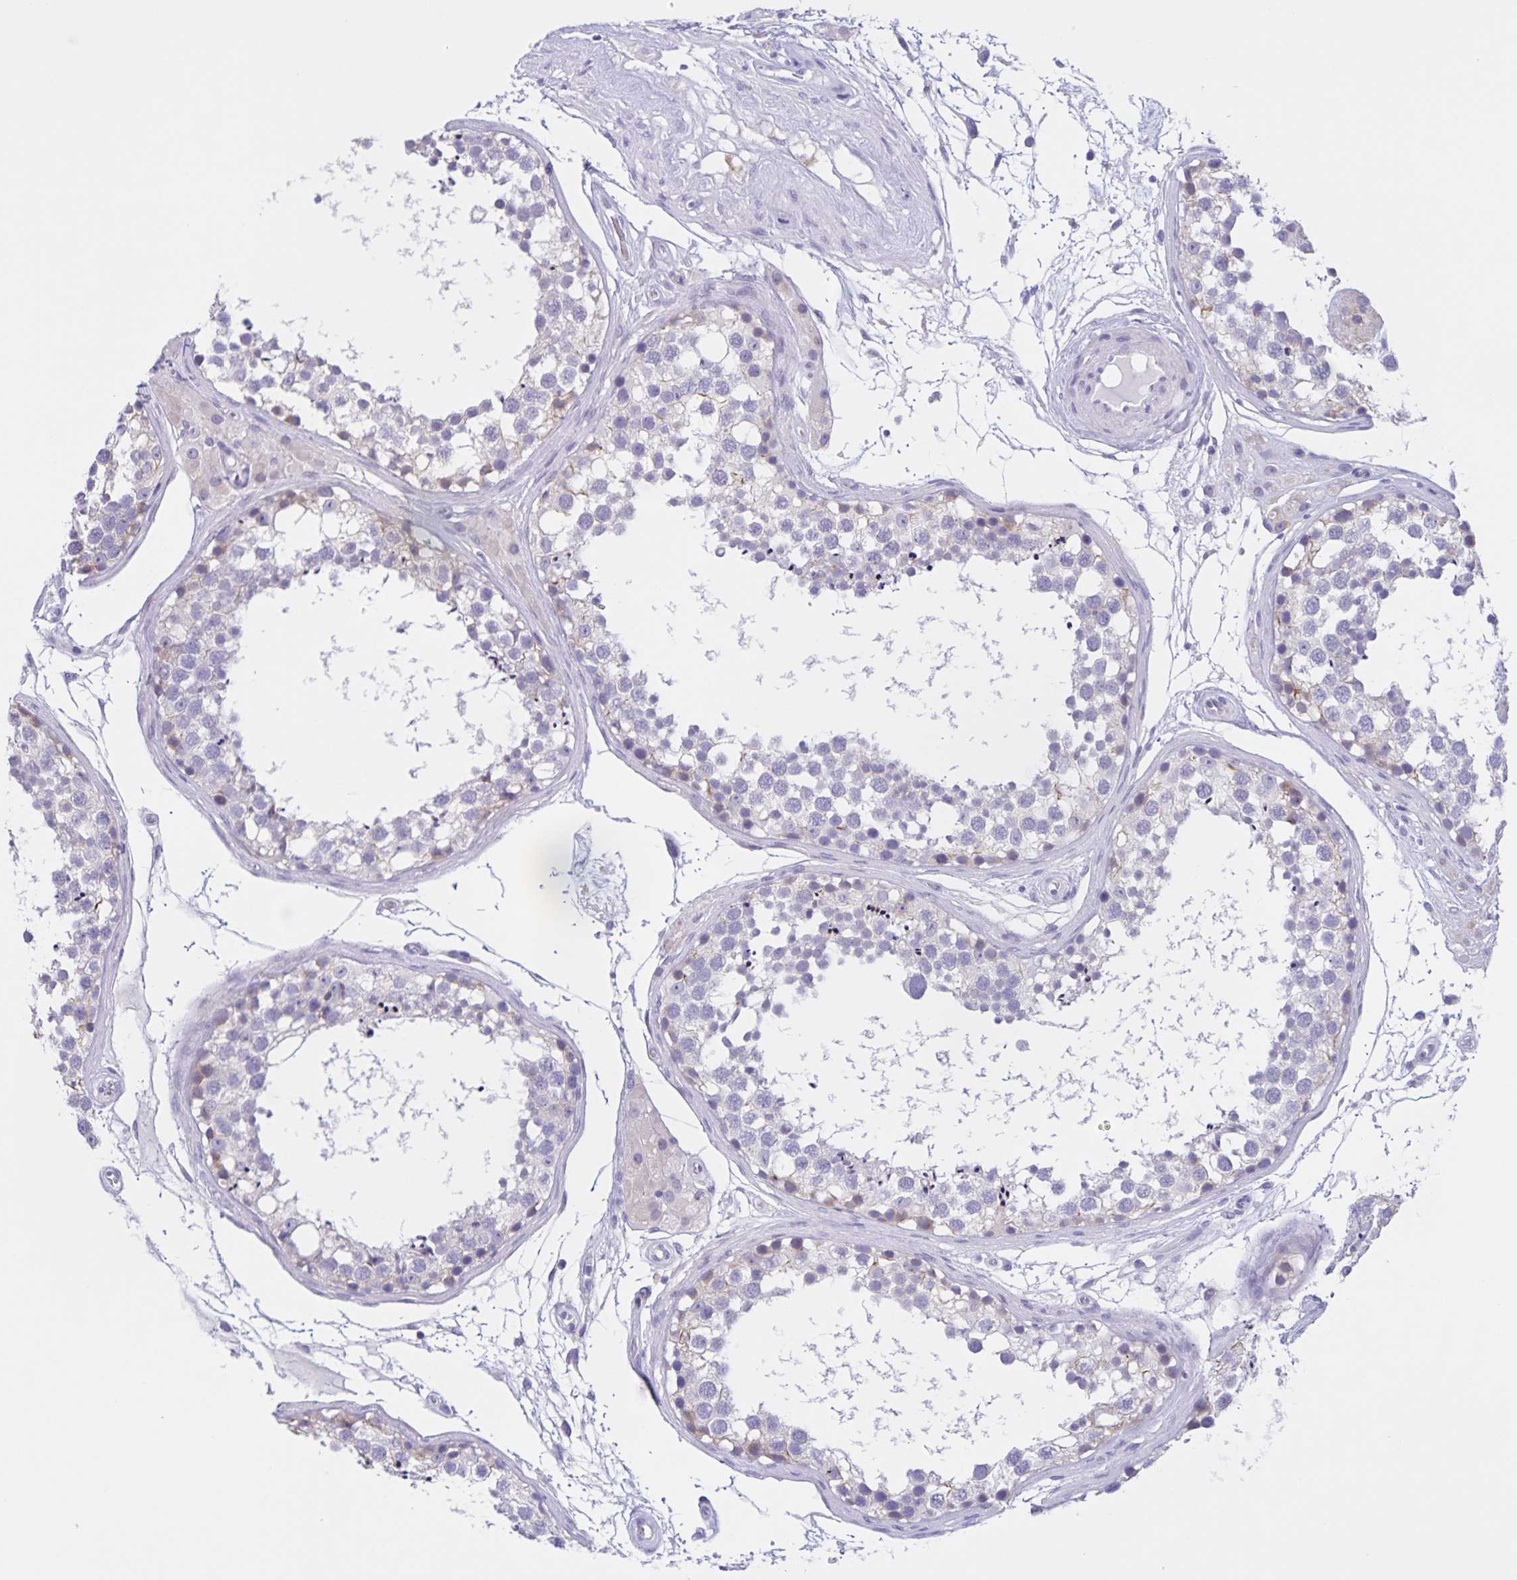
{"staining": {"intensity": "negative", "quantity": "none", "location": "none"}, "tissue": "testis", "cell_type": "Cells in seminiferous ducts", "image_type": "normal", "snomed": [{"axis": "morphology", "description": "Normal tissue, NOS"}, {"axis": "morphology", "description": "Seminoma, NOS"}, {"axis": "topography", "description": "Testis"}], "caption": "This photomicrograph is of benign testis stained with immunohistochemistry (IHC) to label a protein in brown with the nuclei are counter-stained blue. There is no positivity in cells in seminiferous ducts. (DAB (3,3'-diaminobenzidine) immunohistochemistry with hematoxylin counter stain).", "gene": "DMGDH", "patient": {"sex": "male", "age": 65}}